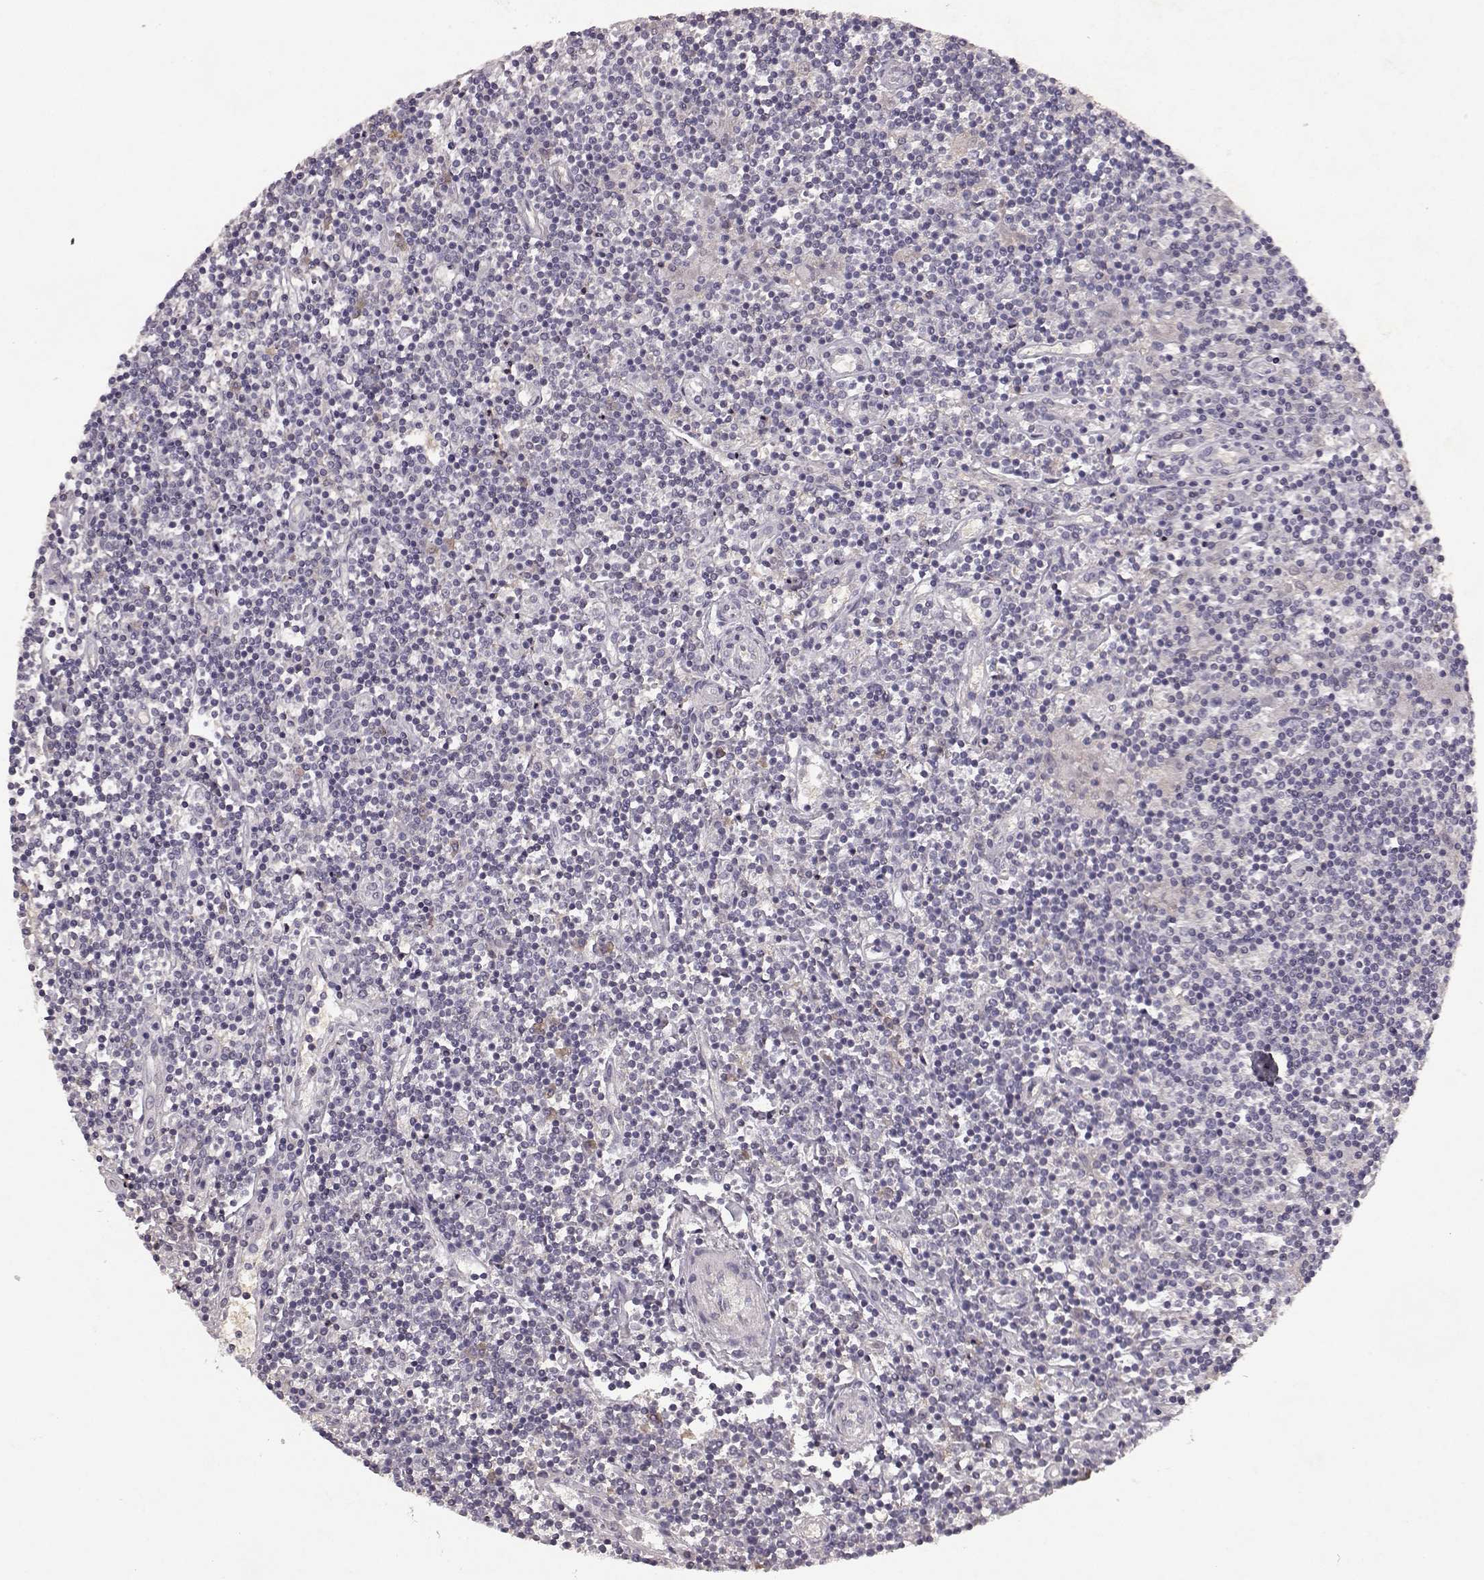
{"staining": {"intensity": "negative", "quantity": "none", "location": "none"}, "tissue": "lymphoma", "cell_type": "Tumor cells", "image_type": "cancer", "snomed": [{"axis": "morphology", "description": "Hodgkin's disease, NOS"}, {"axis": "topography", "description": "Lymph node"}], "caption": "The immunohistochemistry (IHC) photomicrograph has no significant positivity in tumor cells of Hodgkin's disease tissue.", "gene": "FRRS1L", "patient": {"sex": "male", "age": 40}}